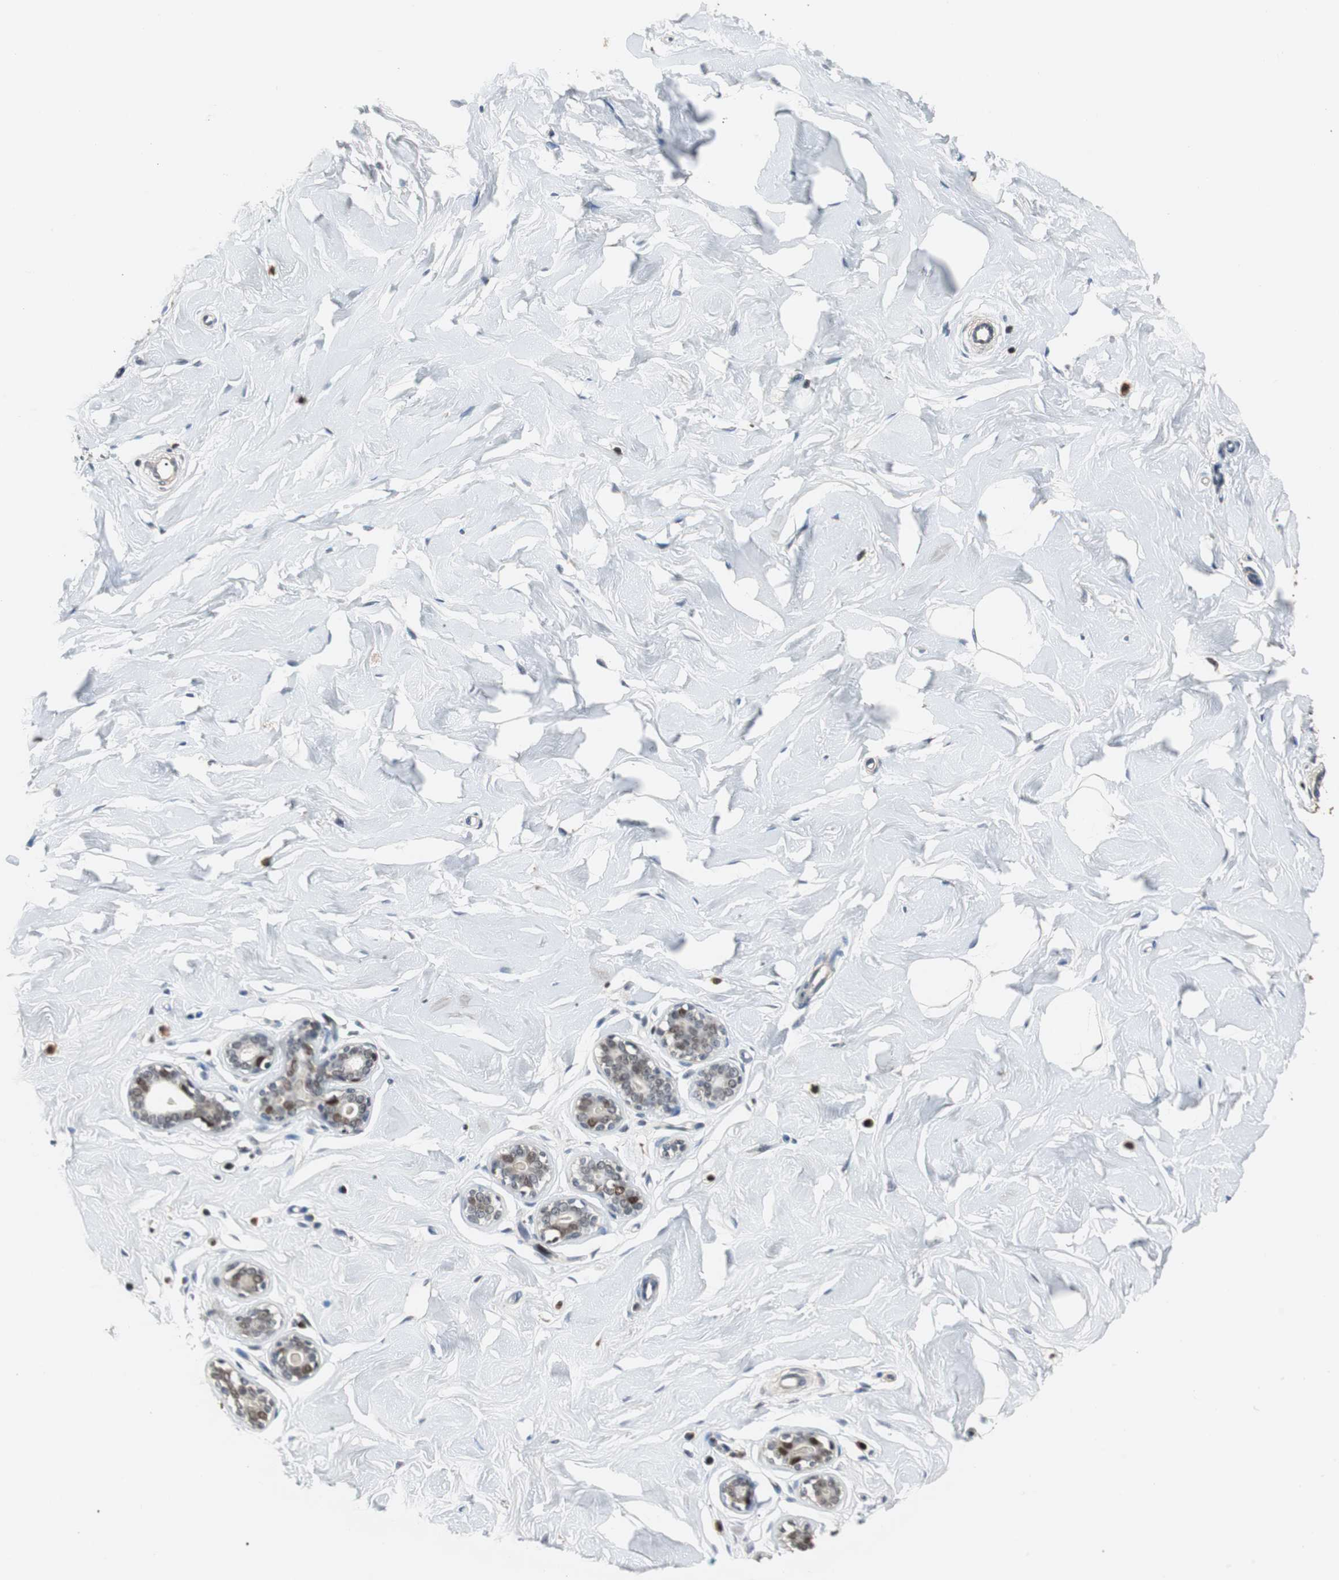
{"staining": {"intensity": "negative", "quantity": "none", "location": "none"}, "tissue": "breast", "cell_type": "Adipocytes", "image_type": "normal", "snomed": [{"axis": "morphology", "description": "Normal tissue, NOS"}, {"axis": "topography", "description": "Breast"}], "caption": "Immunohistochemistry (IHC) photomicrograph of unremarkable breast: breast stained with DAB exhibits no significant protein staining in adipocytes.", "gene": "FEN1", "patient": {"sex": "female", "age": 23}}